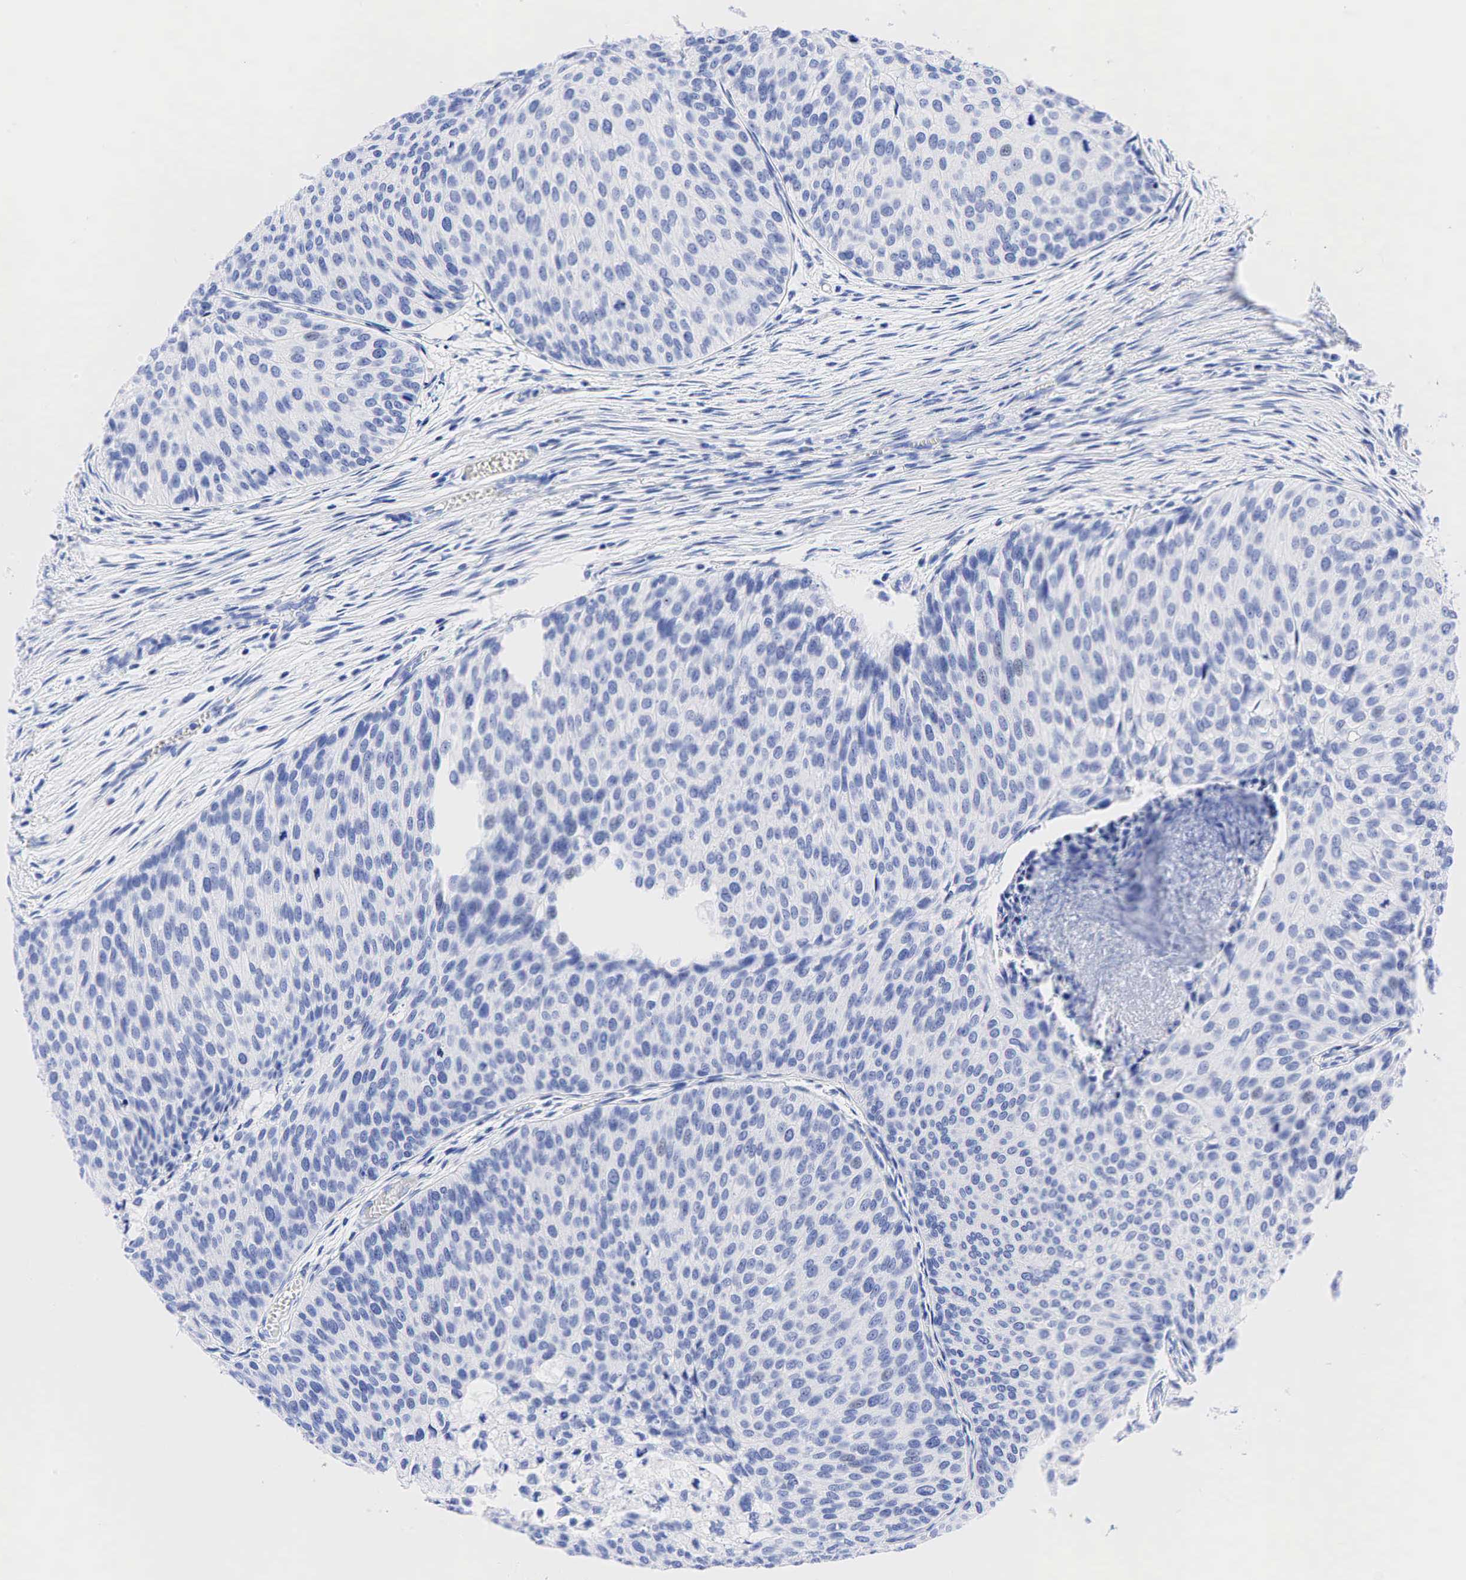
{"staining": {"intensity": "negative", "quantity": "none", "location": "none"}, "tissue": "urothelial cancer", "cell_type": "Tumor cells", "image_type": "cancer", "snomed": [{"axis": "morphology", "description": "Urothelial carcinoma, Low grade"}, {"axis": "topography", "description": "Urinary bladder"}], "caption": "Micrograph shows no protein staining in tumor cells of urothelial cancer tissue.", "gene": "CHGA", "patient": {"sex": "male", "age": 84}}